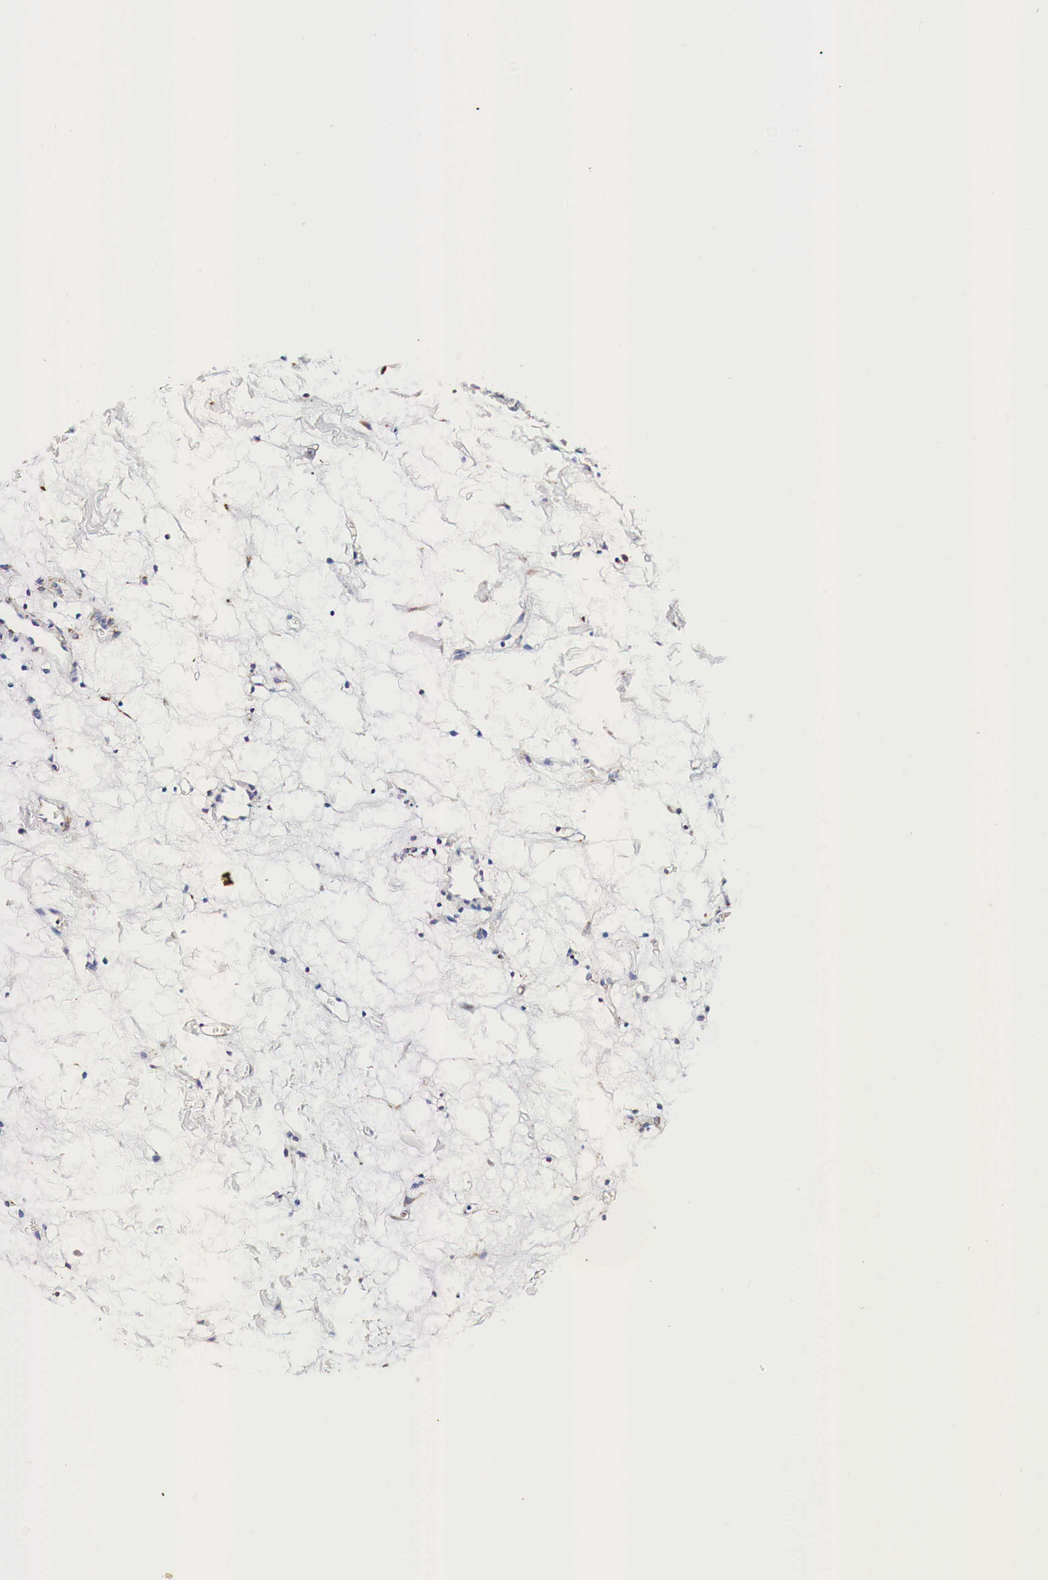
{"staining": {"intensity": "negative", "quantity": "none", "location": "none"}, "tissue": "renal cancer", "cell_type": "Tumor cells", "image_type": "cancer", "snomed": [{"axis": "morphology", "description": "Adenocarcinoma, NOS"}, {"axis": "topography", "description": "Kidney"}], "caption": "Immunohistochemistry of human adenocarcinoma (renal) displays no expression in tumor cells. (DAB IHC visualized using brightfield microscopy, high magnification).", "gene": "CKAP4", "patient": {"sex": "female", "age": 60}}